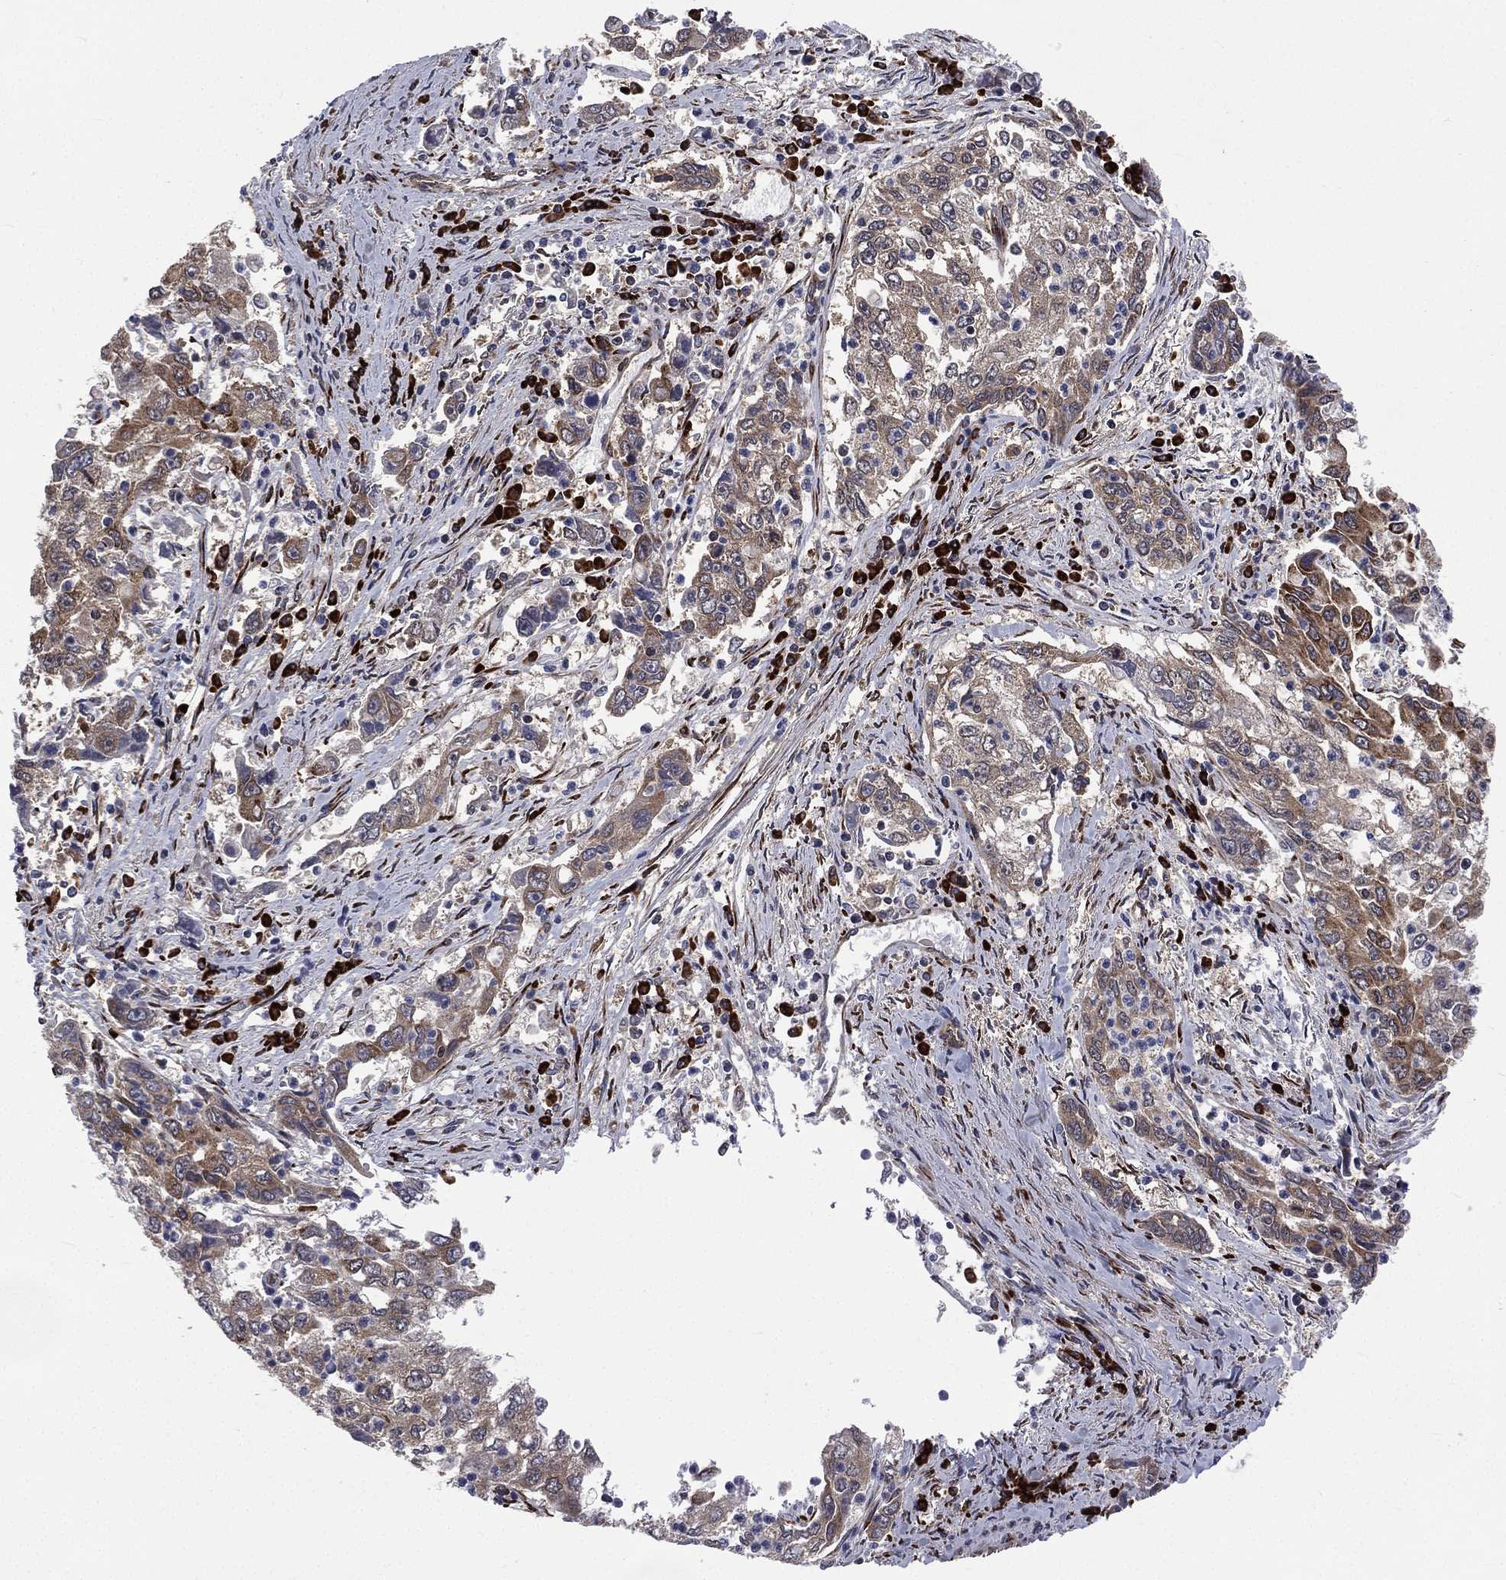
{"staining": {"intensity": "weak", "quantity": "<25%", "location": "cytoplasmic/membranous"}, "tissue": "cervical cancer", "cell_type": "Tumor cells", "image_type": "cancer", "snomed": [{"axis": "morphology", "description": "Squamous cell carcinoma, NOS"}, {"axis": "topography", "description": "Cervix"}], "caption": "Tumor cells show no significant protein positivity in cervical squamous cell carcinoma.", "gene": "ARL3", "patient": {"sex": "female", "age": 36}}